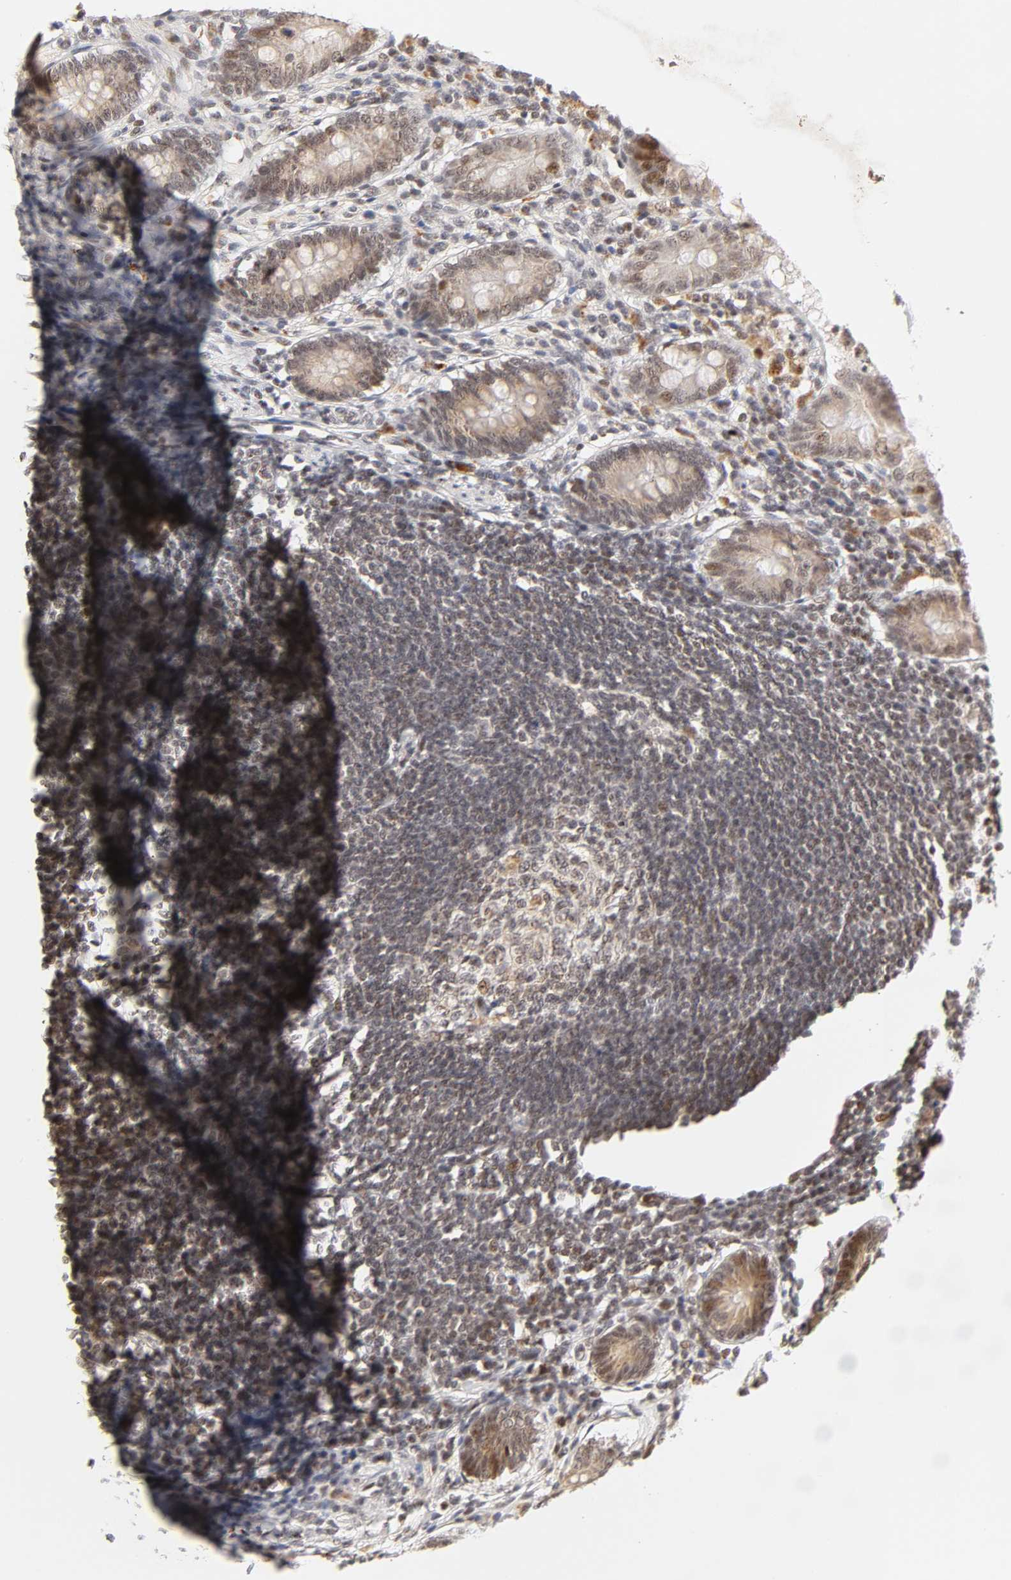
{"staining": {"intensity": "weak", "quantity": "25%-75%", "location": "cytoplasmic/membranous,nuclear"}, "tissue": "appendix", "cell_type": "Glandular cells", "image_type": "normal", "snomed": [{"axis": "morphology", "description": "Normal tissue, NOS"}, {"axis": "topography", "description": "Appendix"}], "caption": "Protein positivity by IHC shows weak cytoplasmic/membranous,nuclear expression in about 25%-75% of glandular cells in normal appendix. The protein of interest is stained brown, and the nuclei are stained in blue (DAB (3,3'-diaminobenzidine) IHC with brightfield microscopy, high magnification).", "gene": "TAF10", "patient": {"sex": "female", "age": 50}}